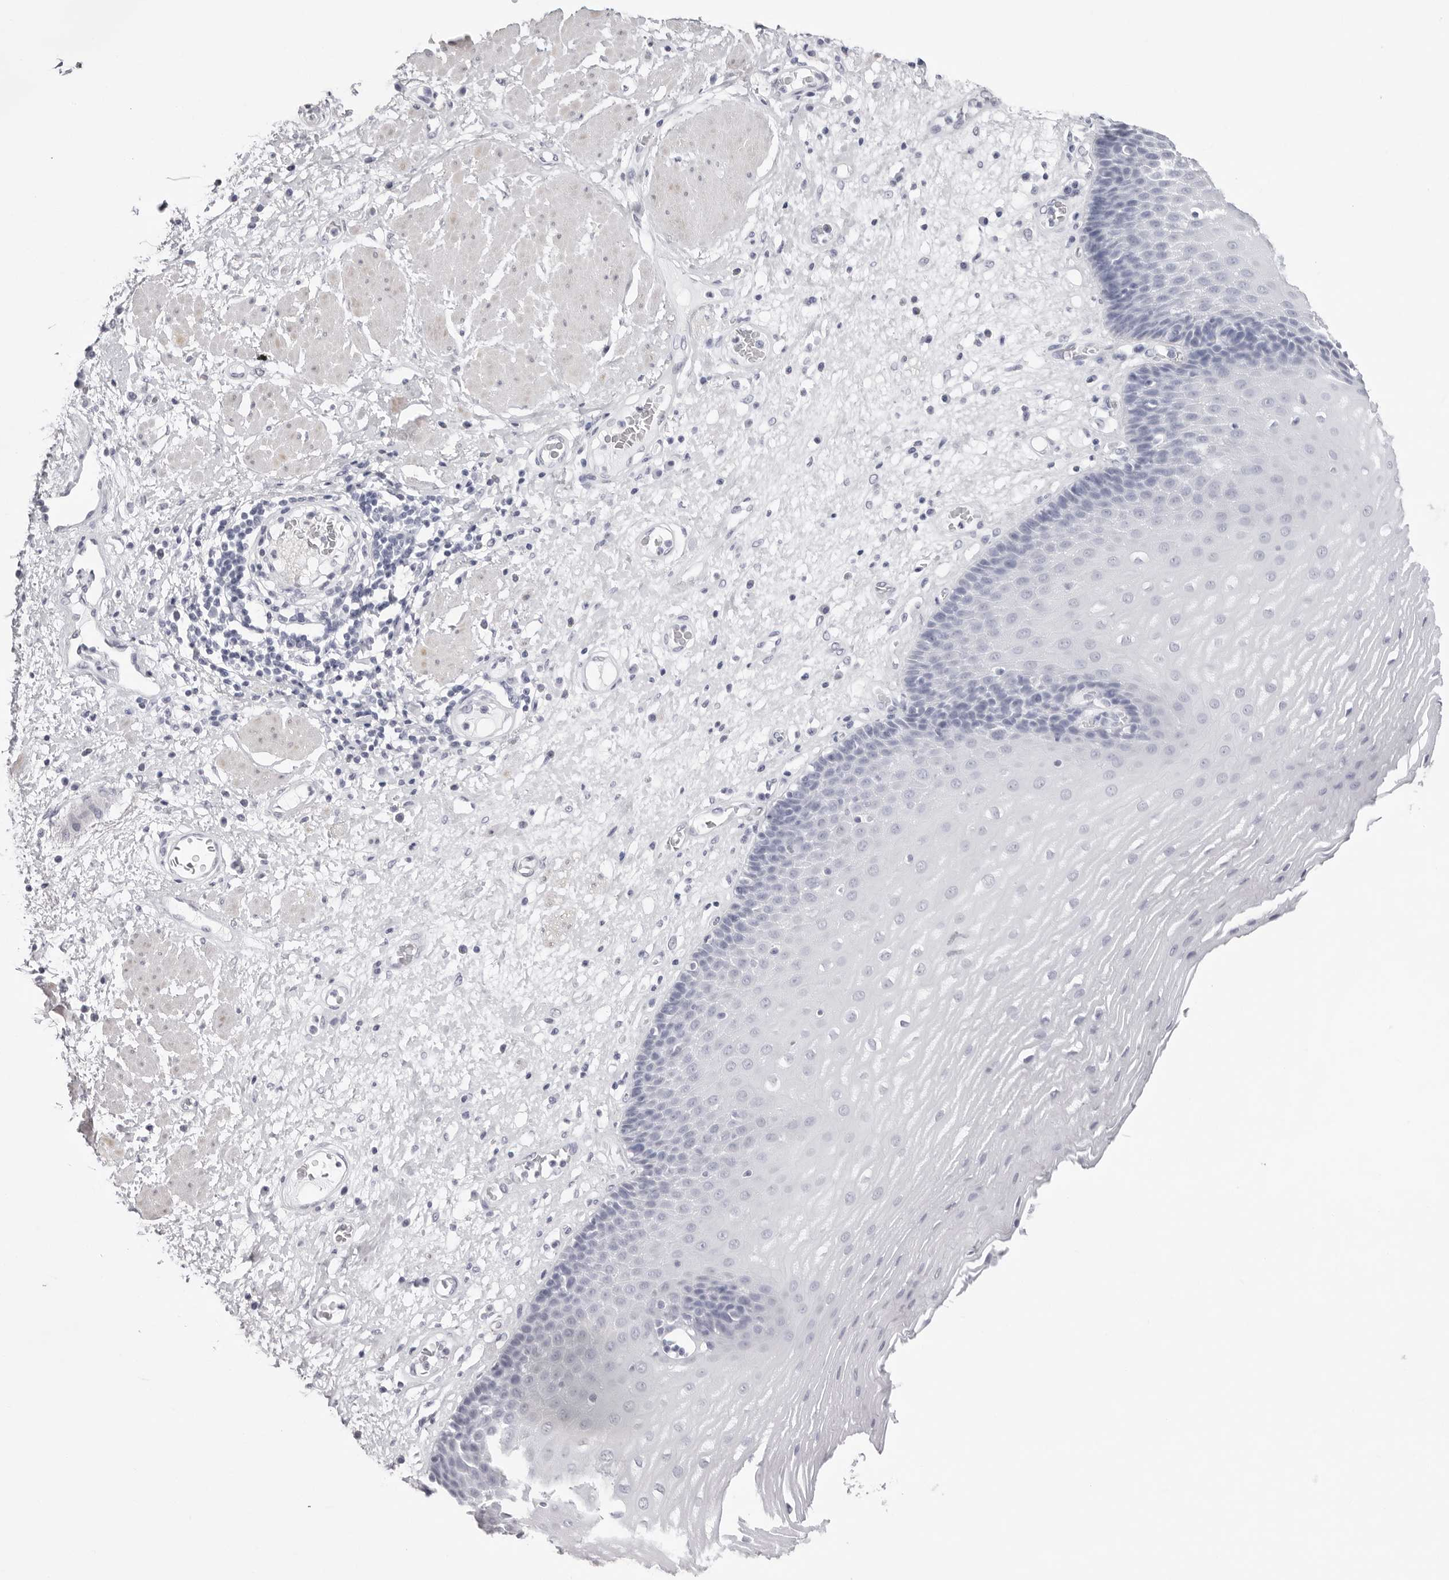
{"staining": {"intensity": "negative", "quantity": "none", "location": "none"}, "tissue": "esophagus", "cell_type": "Squamous epithelial cells", "image_type": "normal", "snomed": [{"axis": "morphology", "description": "Normal tissue, NOS"}, {"axis": "morphology", "description": "Adenocarcinoma, NOS"}, {"axis": "topography", "description": "Esophagus"}], "caption": "Immunohistochemical staining of benign human esophagus reveals no significant positivity in squamous epithelial cells.", "gene": "INSL3", "patient": {"sex": "male", "age": 62}}